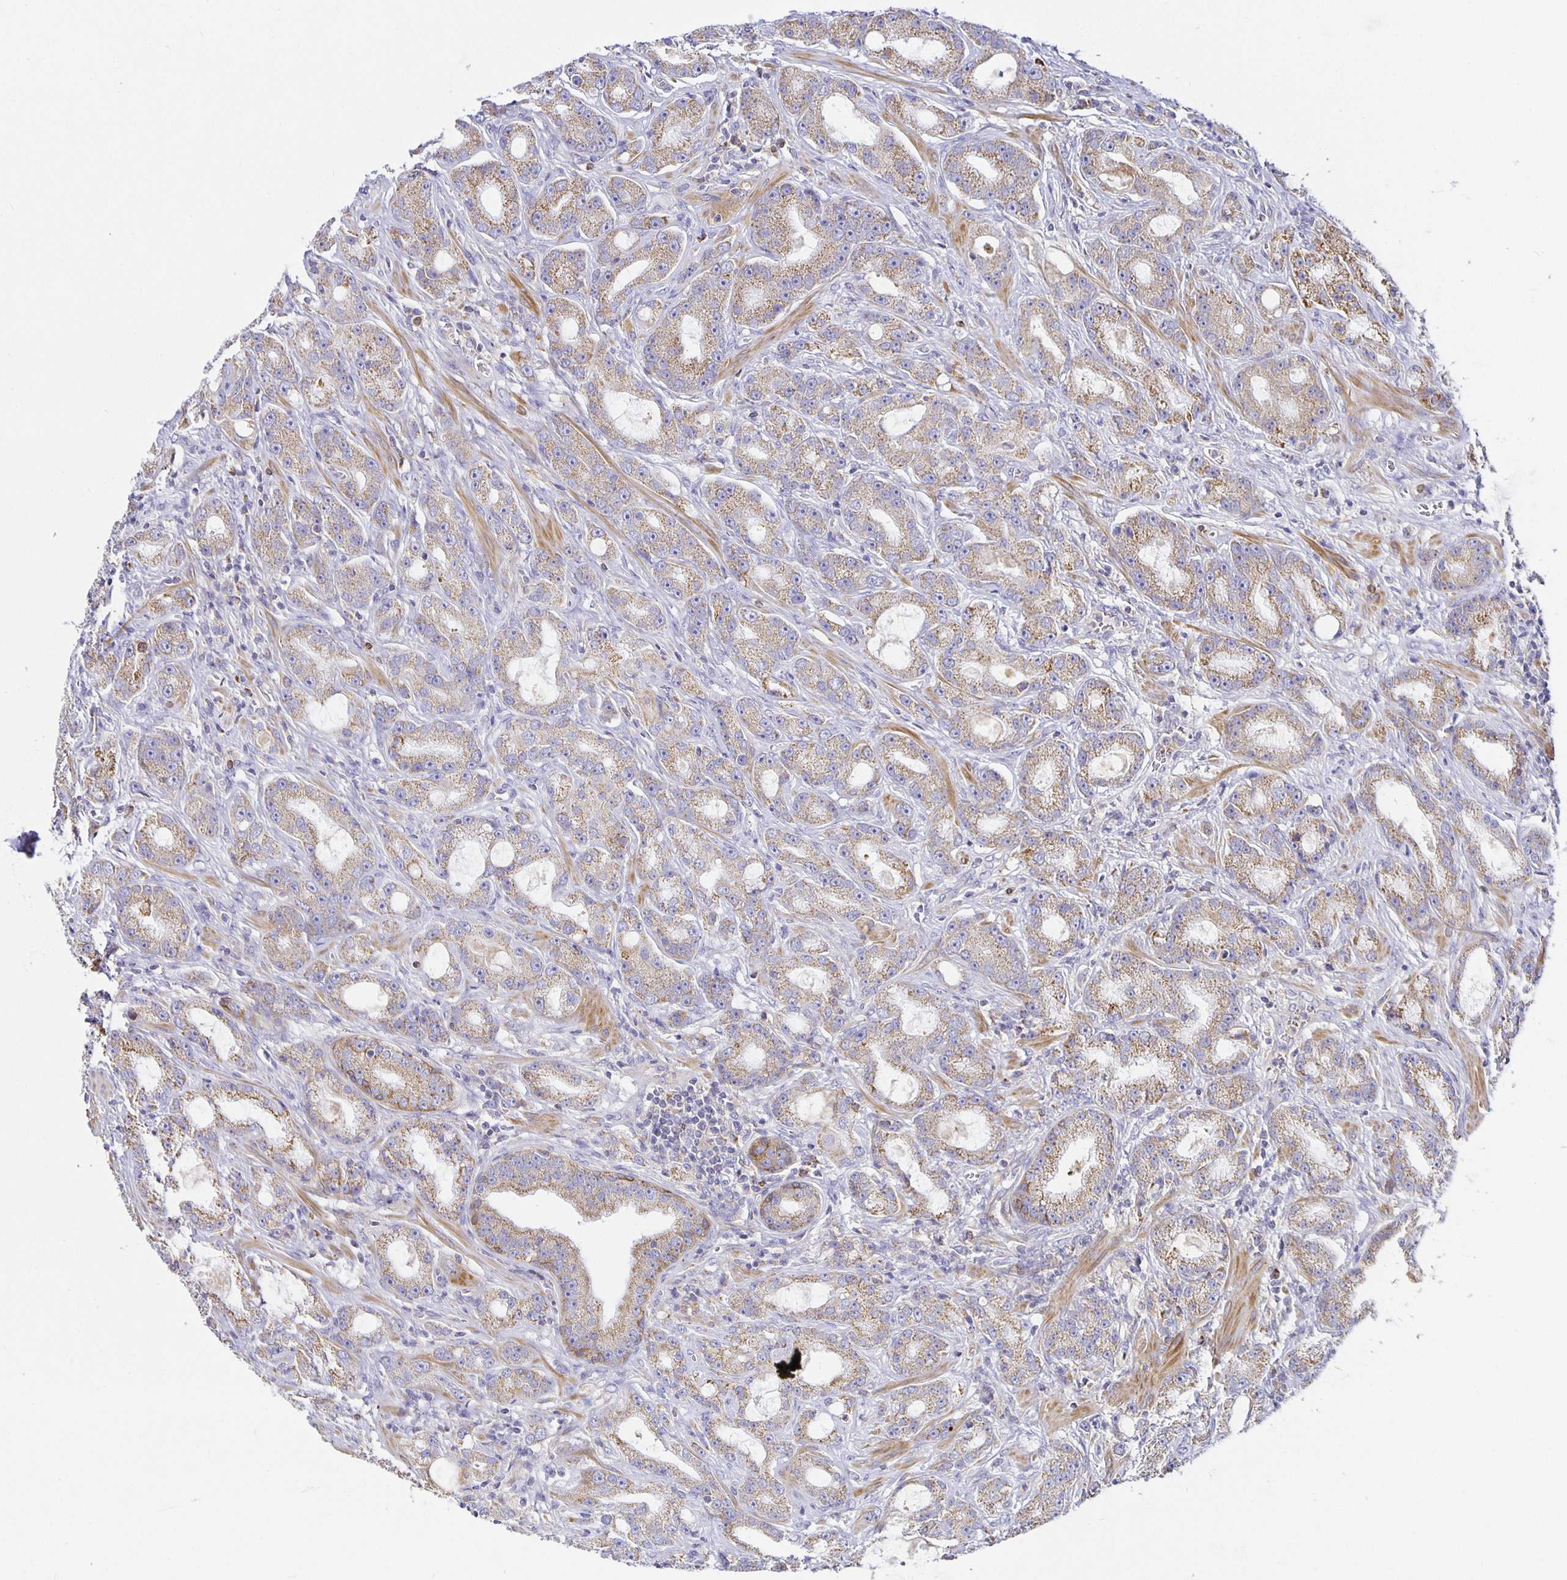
{"staining": {"intensity": "moderate", "quantity": ">75%", "location": "cytoplasmic/membranous"}, "tissue": "prostate cancer", "cell_type": "Tumor cells", "image_type": "cancer", "snomed": [{"axis": "morphology", "description": "Adenocarcinoma, High grade"}, {"axis": "topography", "description": "Prostate"}], "caption": "DAB immunohistochemical staining of prostate adenocarcinoma (high-grade) exhibits moderate cytoplasmic/membranous protein positivity in approximately >75% of tumor cells. (DAB IHC, brown staining for protein, blue staining for nuclei).", "gene": "FLRT3", "patient": {"sex": "male", "age": 65}}